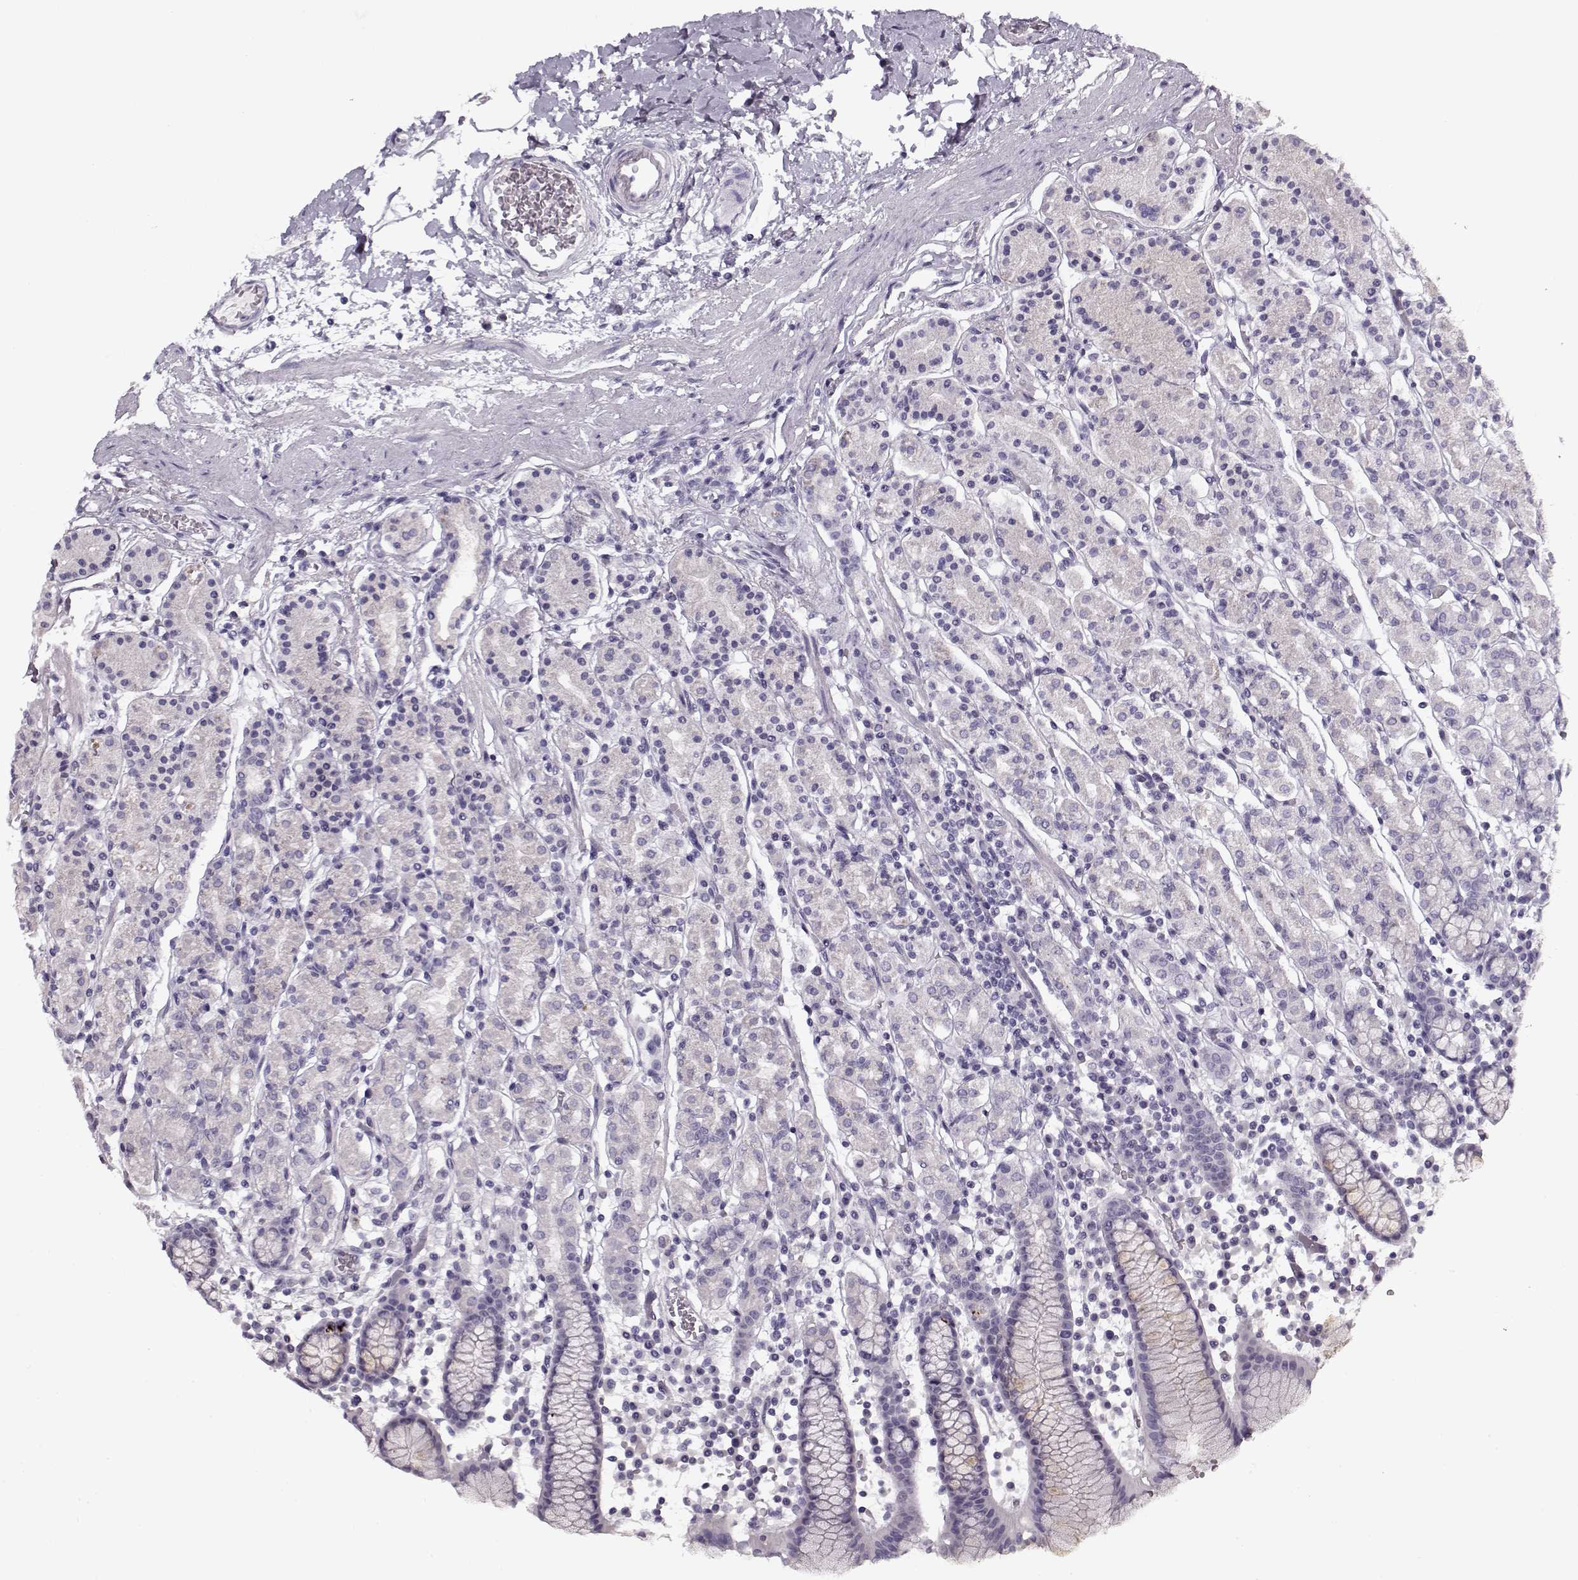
{"staining": {"intensity": "negative", "quantity": "none", "location": "none"}, "tissue": "stomach", "cell_type": "Glandular cells", "image_type": "normal", "snomed": [{"axis": "morphology", "description": "Normal tissue, NOS"}, {"axis": "topography", "description": "Stomach, upper"}, {"axis": "topography", "description": "Stomach"}], "caption": "Immunohistochemistry (IHC) micrograph of benign stomach: stomach stained with DAB displays no significant protein positivity in glandular cells. The staining is performed using DAB brown chromogen with nuclei counter-stained in using hematoxylin.", "gene": "PNMT", "patient": {"sex": "male", "age": 62}}